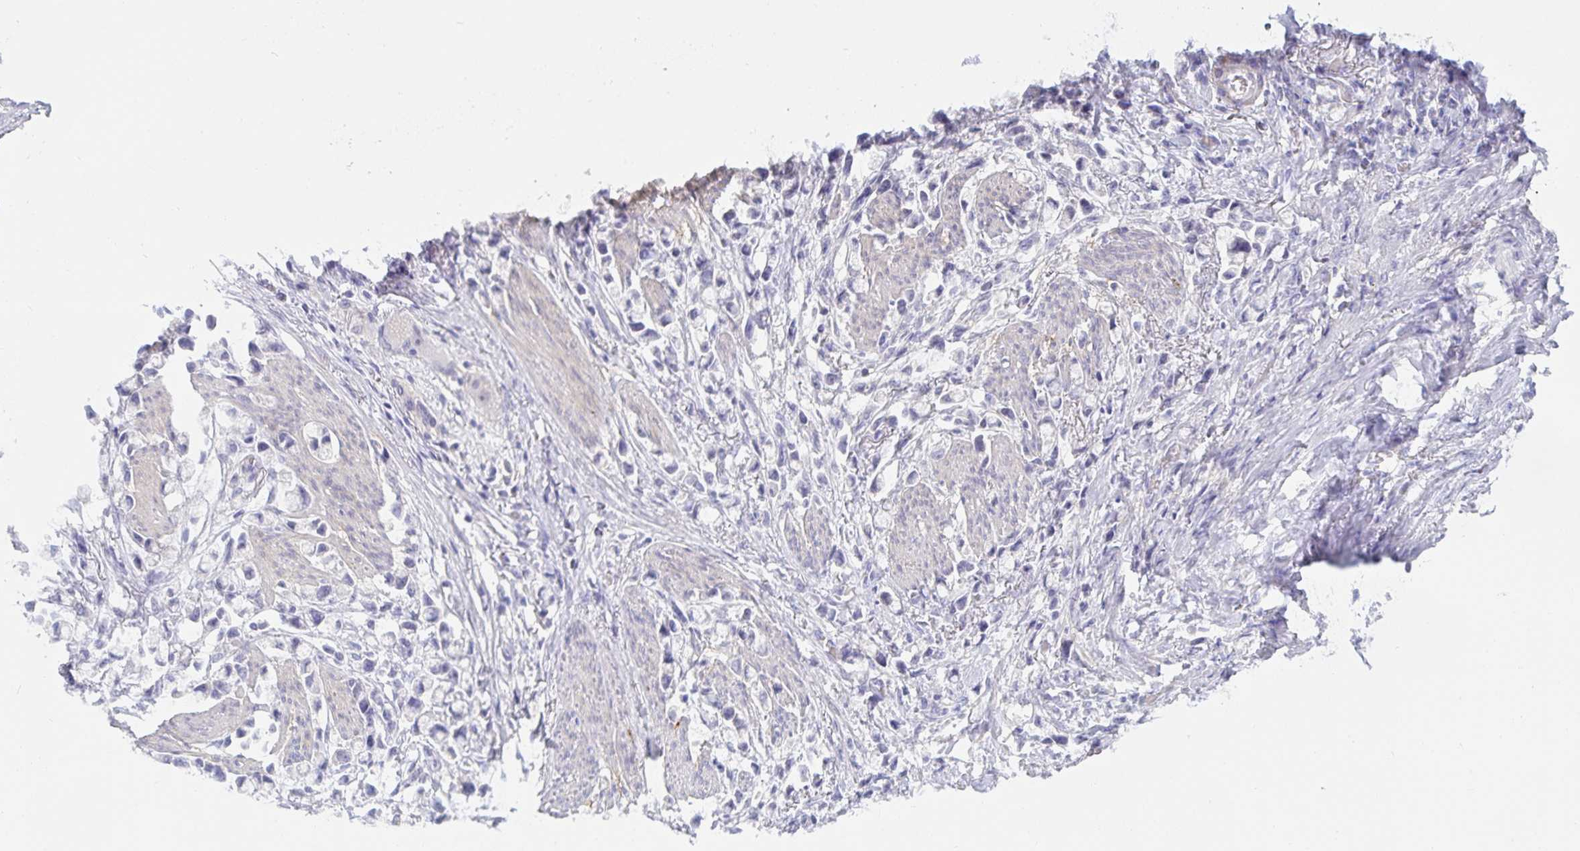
{"staining": {"intensity": "negative", "quantity": "none", "location": "none"}, "tissue": "stomach cancer", "cell_type": "Tumor cells", "image_type": "cancer", "snomed": [{"axis": "morphology", "description": "Adenocarcinoma, NOS"}, {"axis": "topography", "description": "Stomach"}], "caption": "Adenocarcinoma (stomach) stained for a protein using immunohistochemistry (IHC) shows no expression tumor cells.", "gene": "MON2", "patient": {"sex": "female", "age": 81}}